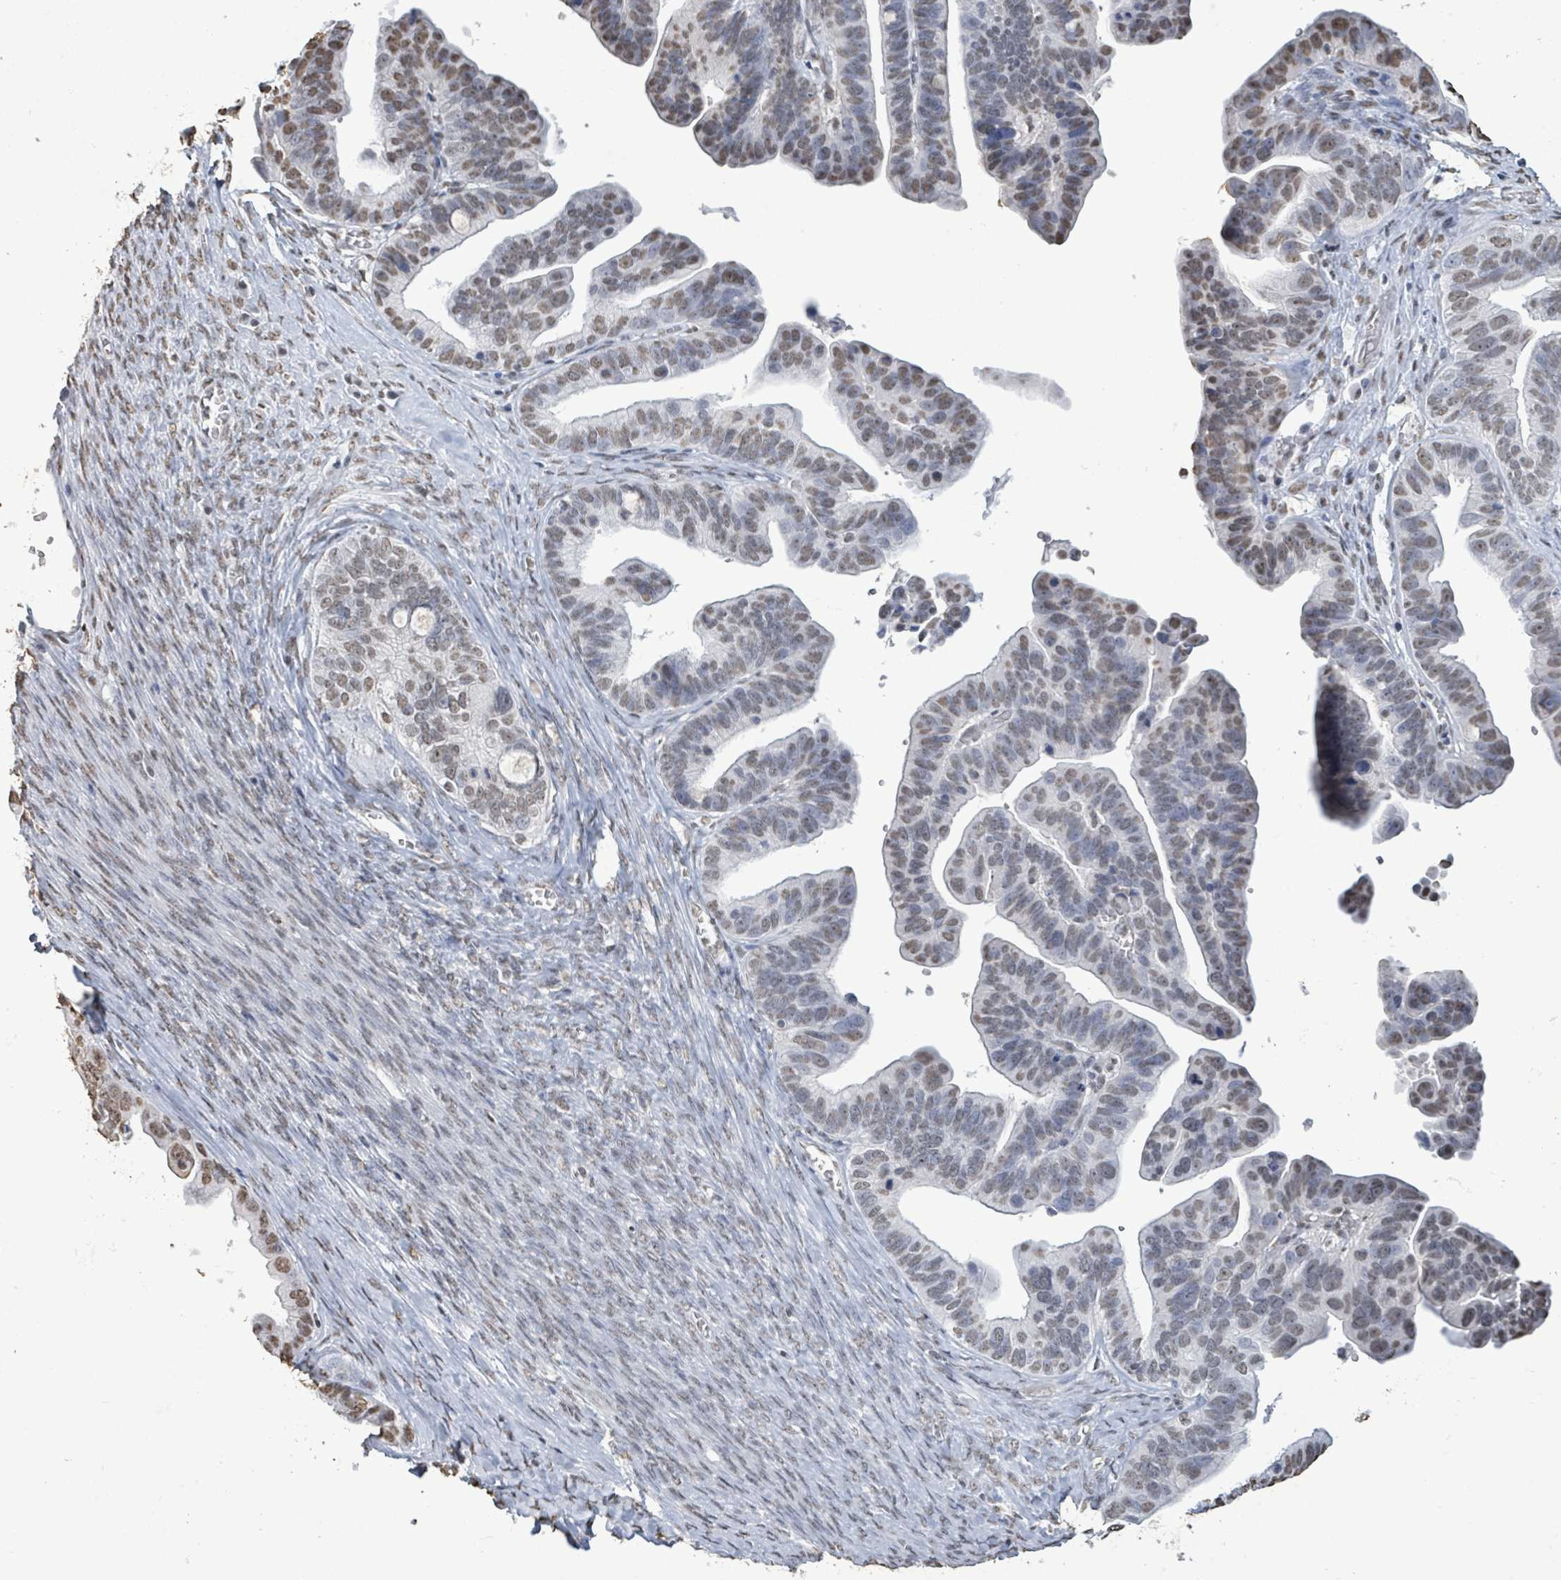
{"staining": {"intensity": "moderate", "quantity": "<25%", "location": "nuclear"}, "tissue": "ovarian cancer", "cell_type": "Tumor cells", "image_type": "cancer", "snomed": [{"axis": "morphology", "description": "Cystadenocarcinoma, serous, NOS"}, {"axis": "topography", "description": "Ovary"}], "caption": "Immunohistochemistry (IHC) micrograph of neoplastic tissue: human ovarian serous cystadenocarcinoma stained using immunohistochemistry reveals low levels of moderate protein expression localized specifically in the nuclear of tumor cells, appearing as a nuclear brown color.", "gene": "SAMD14", "patient": {"sex": "female", "age": 56}}